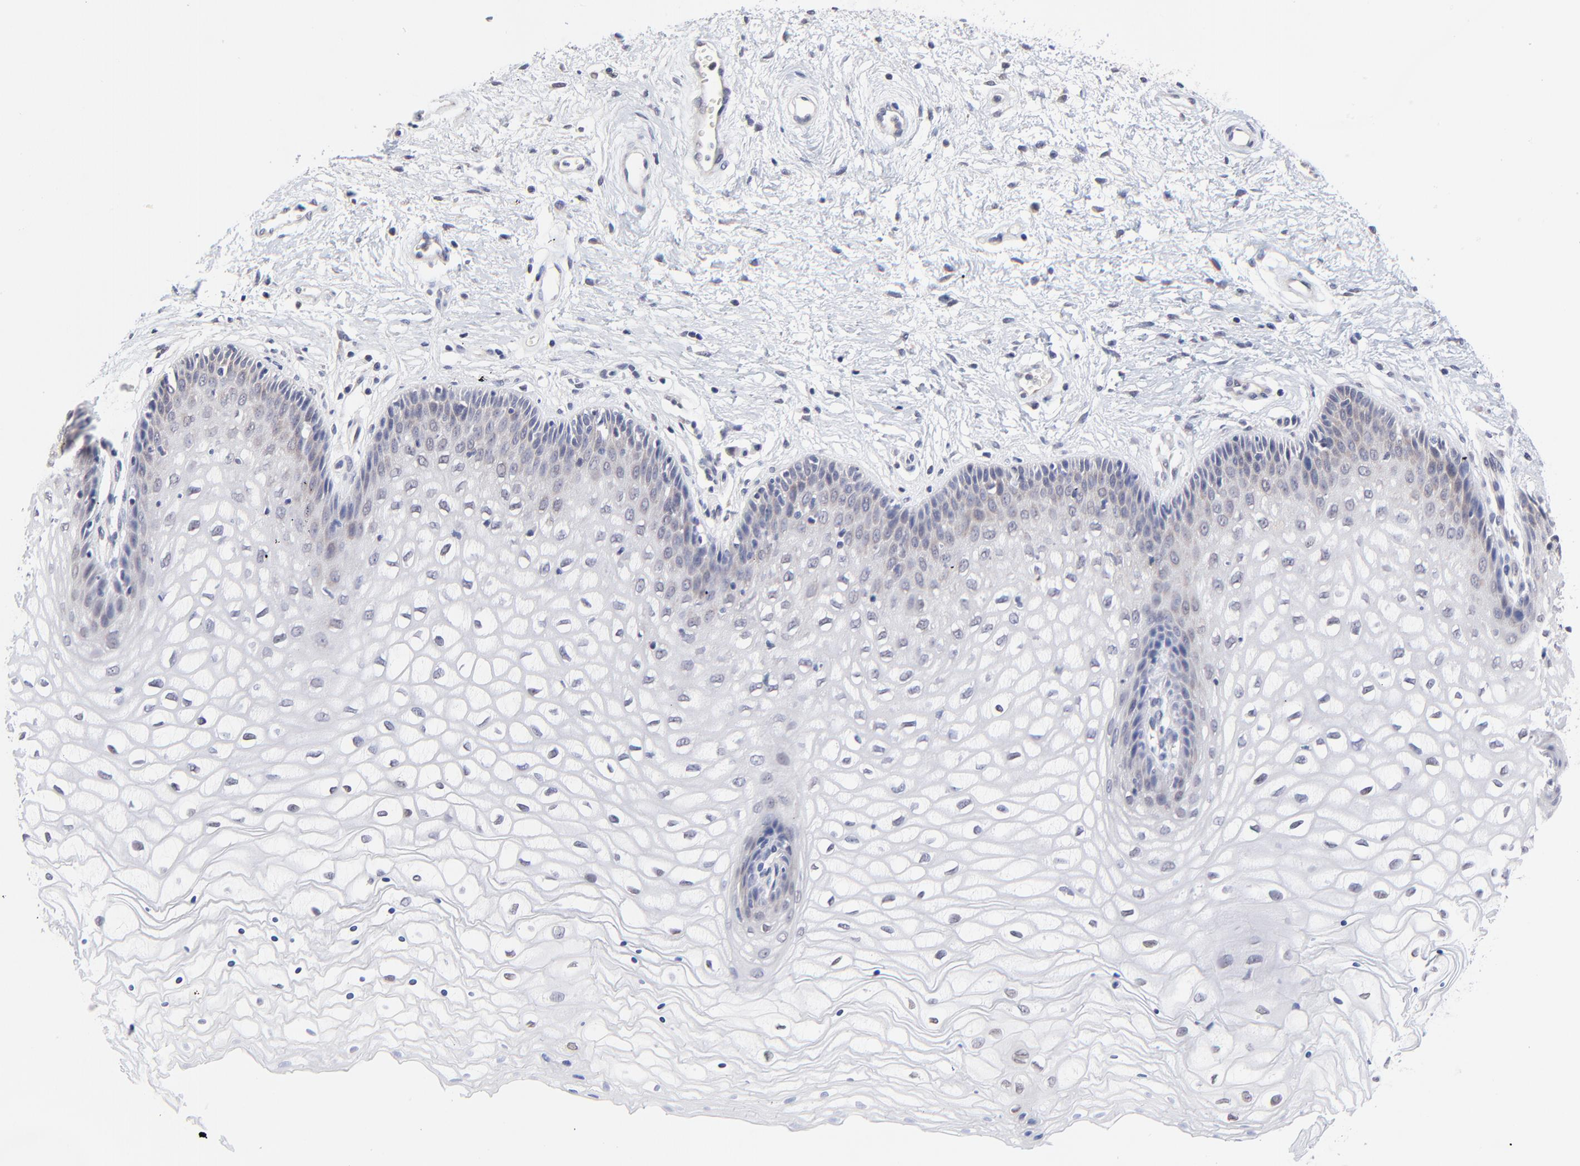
{"staining": {"intensity": "negative", "quantity": "none", "location": "none"}, "tissue": "vagina", "cell_type": "Squamous epithelial cells", "image_type": "normal", "snomed": [{"axis": "morphology", "description": "Normal tissue, NOS"}, {"axis": "topography", "description": "Vagina"}], "caption": "IHC histopathology image of unremarkable vagina: vagina stained with DAB (3,3'-diaminobenzidine) reveals no significant protein expression in squamous epithelial cells. (DAB (3,3'-diaminobenzidine) immunohistochemistry (IHC), high magnification).", "gene": "FBXO8", "patient": {"sex": "female", "age": 34}}